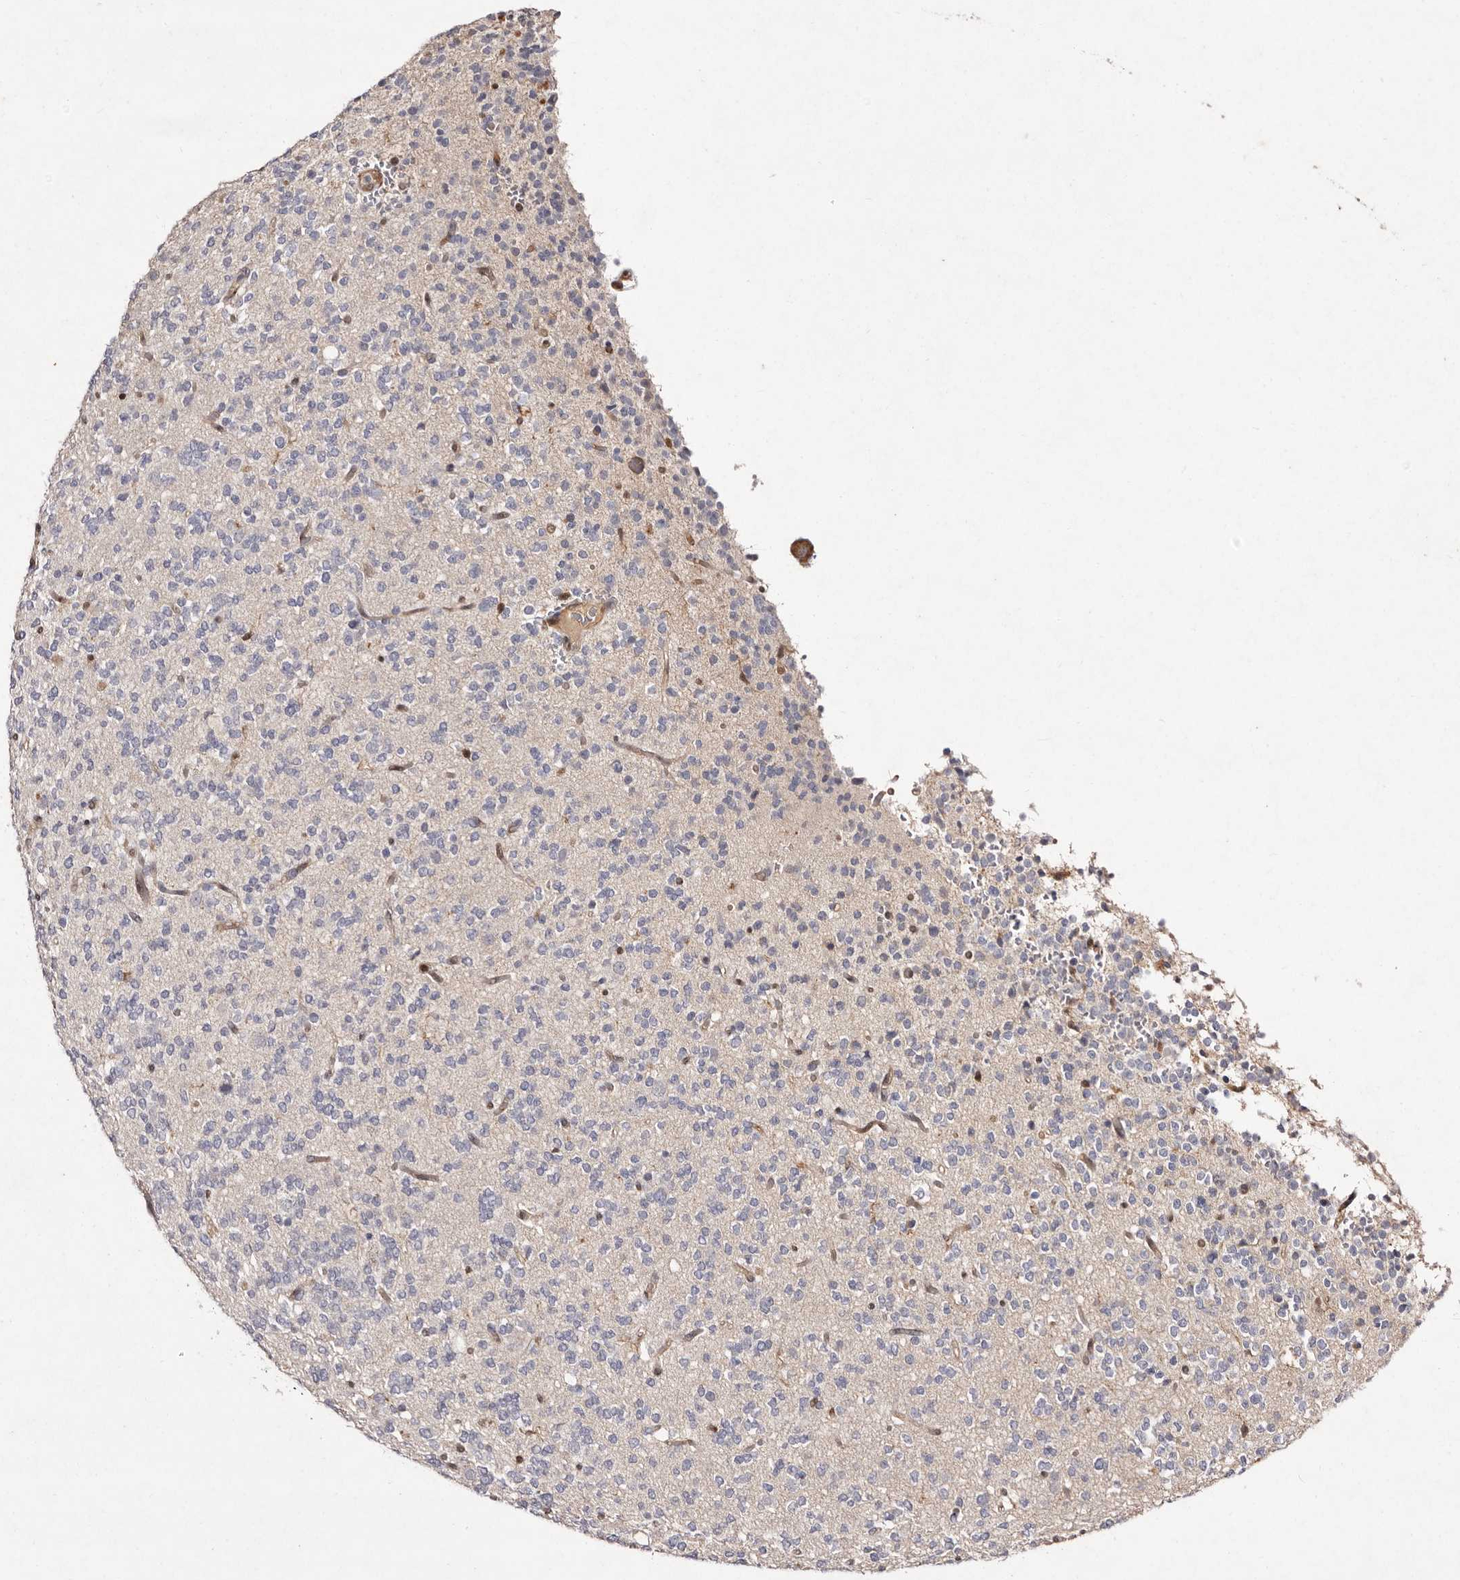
{"staining": {"intensity": "negative", "quantity": "none", "location": "none"}, "tissue": "glioma", "cell_type": "Tumor cells", "image_type": "cancer", "snomed": [{"axis": "morphology", "description": "Glioma, malignant, Low grade"}, {"axis": "topography", "description": "Brain"}], "caption": "Tumor cells show no significant protein staining in low-grade glioma (malignant).", "gene": "GIMAP4", "patient": {"sex": "male", "age": 38}}